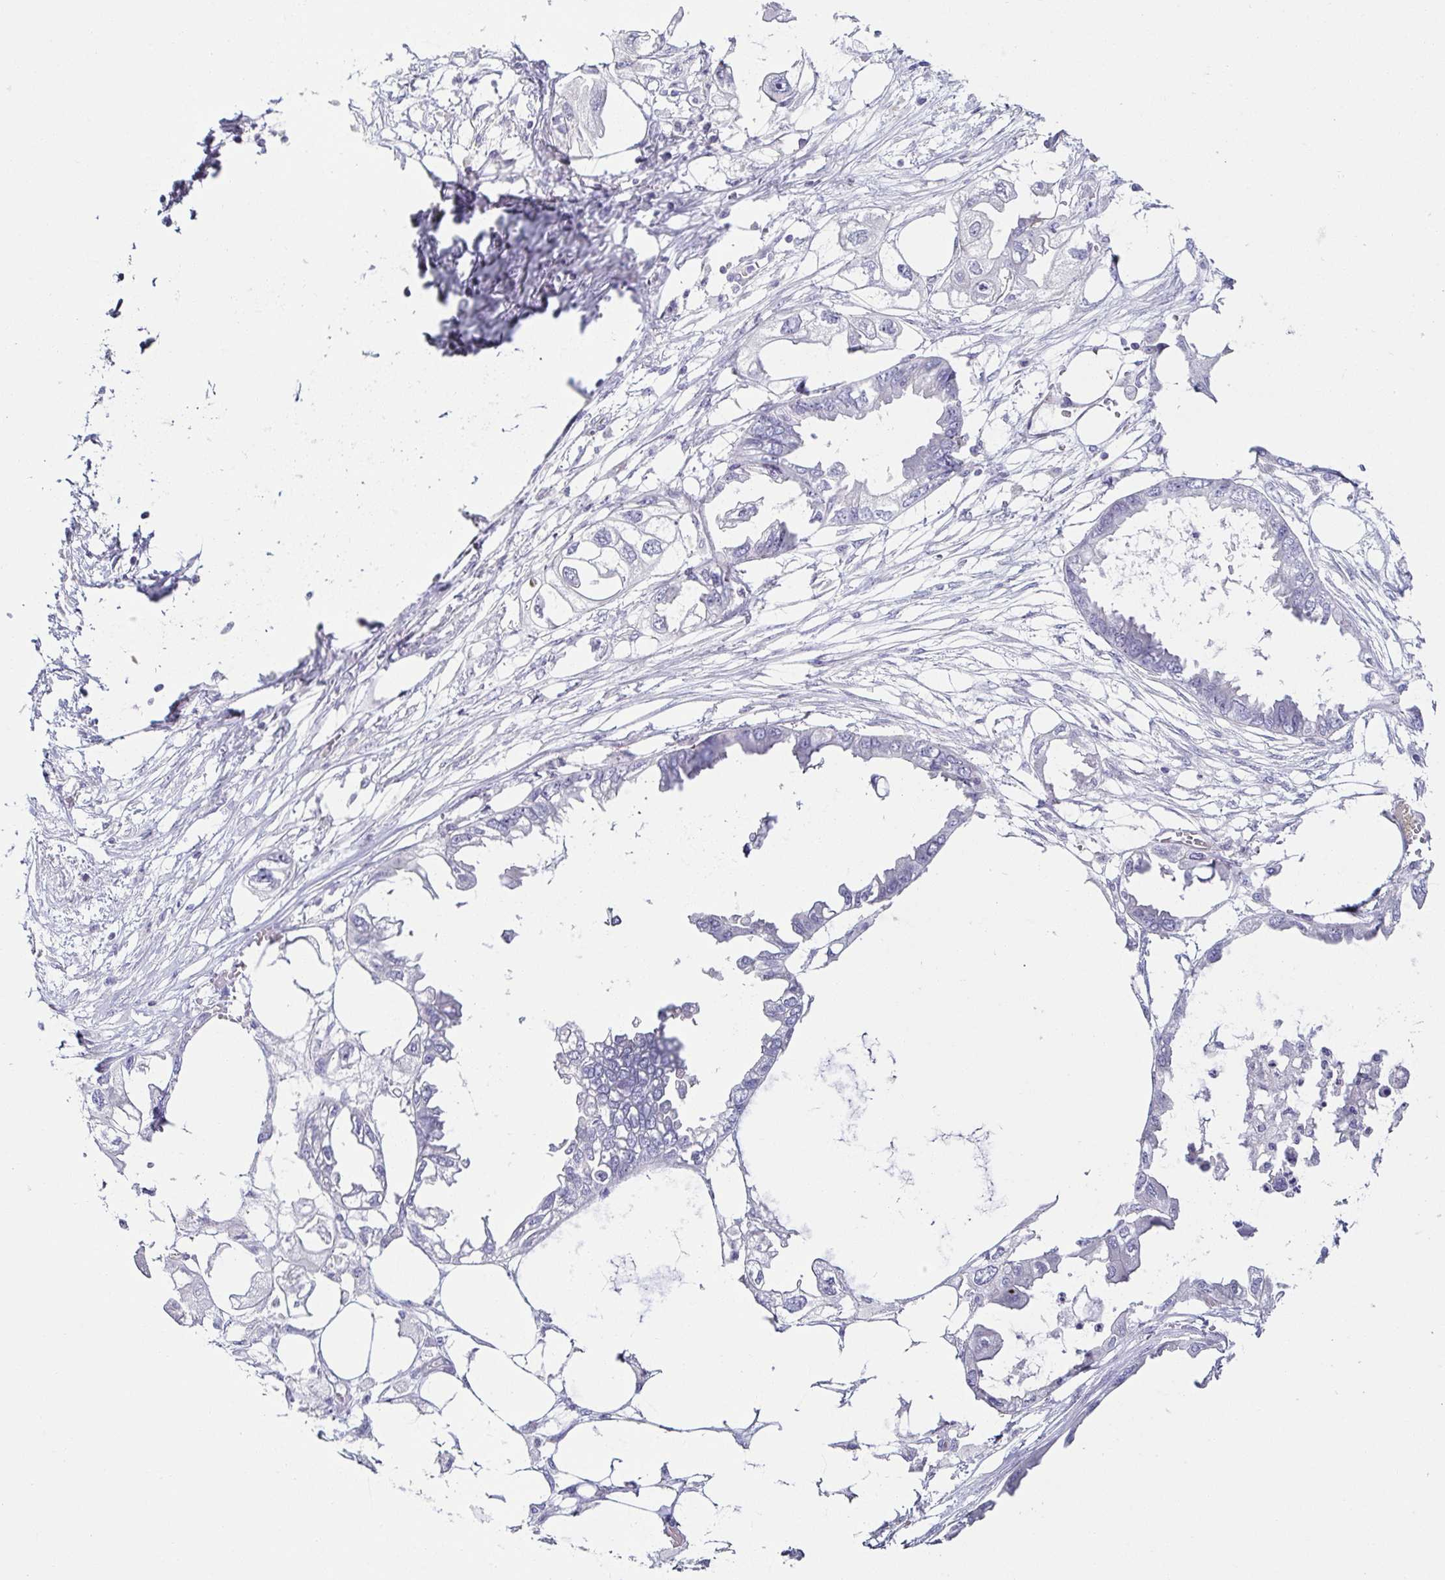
{"staining": {"intensity": "negative", "quantity": "none", "location": "none"}, "tissue": "endometrial cancer", "cell_type": "Tumor cells", "image_type": "cancer", "snomed": [{"axis": "morphology", "description": "Adenocarcinoma, NOS"}, {"axis": "morphology", "description": "Adenocarcinoma, metastatic, NOS"}, {"axis": "topography", "description": "Adipose tissue"}, {"axis": "topography", "description": "Endometrium"}], "caption": "Immunohistochemistry (IHC) of endometrial adenocarcinoma displays no staining in tumor cells. Brightfield microscopy of immunohistochemistry stained with DAB (3,3'-diaminobenzidine) (brown) and hematoxylin (blue), captured at high magnification.", "gene": "FAM162B", "patient": {"sex": "female", "age": 67}}